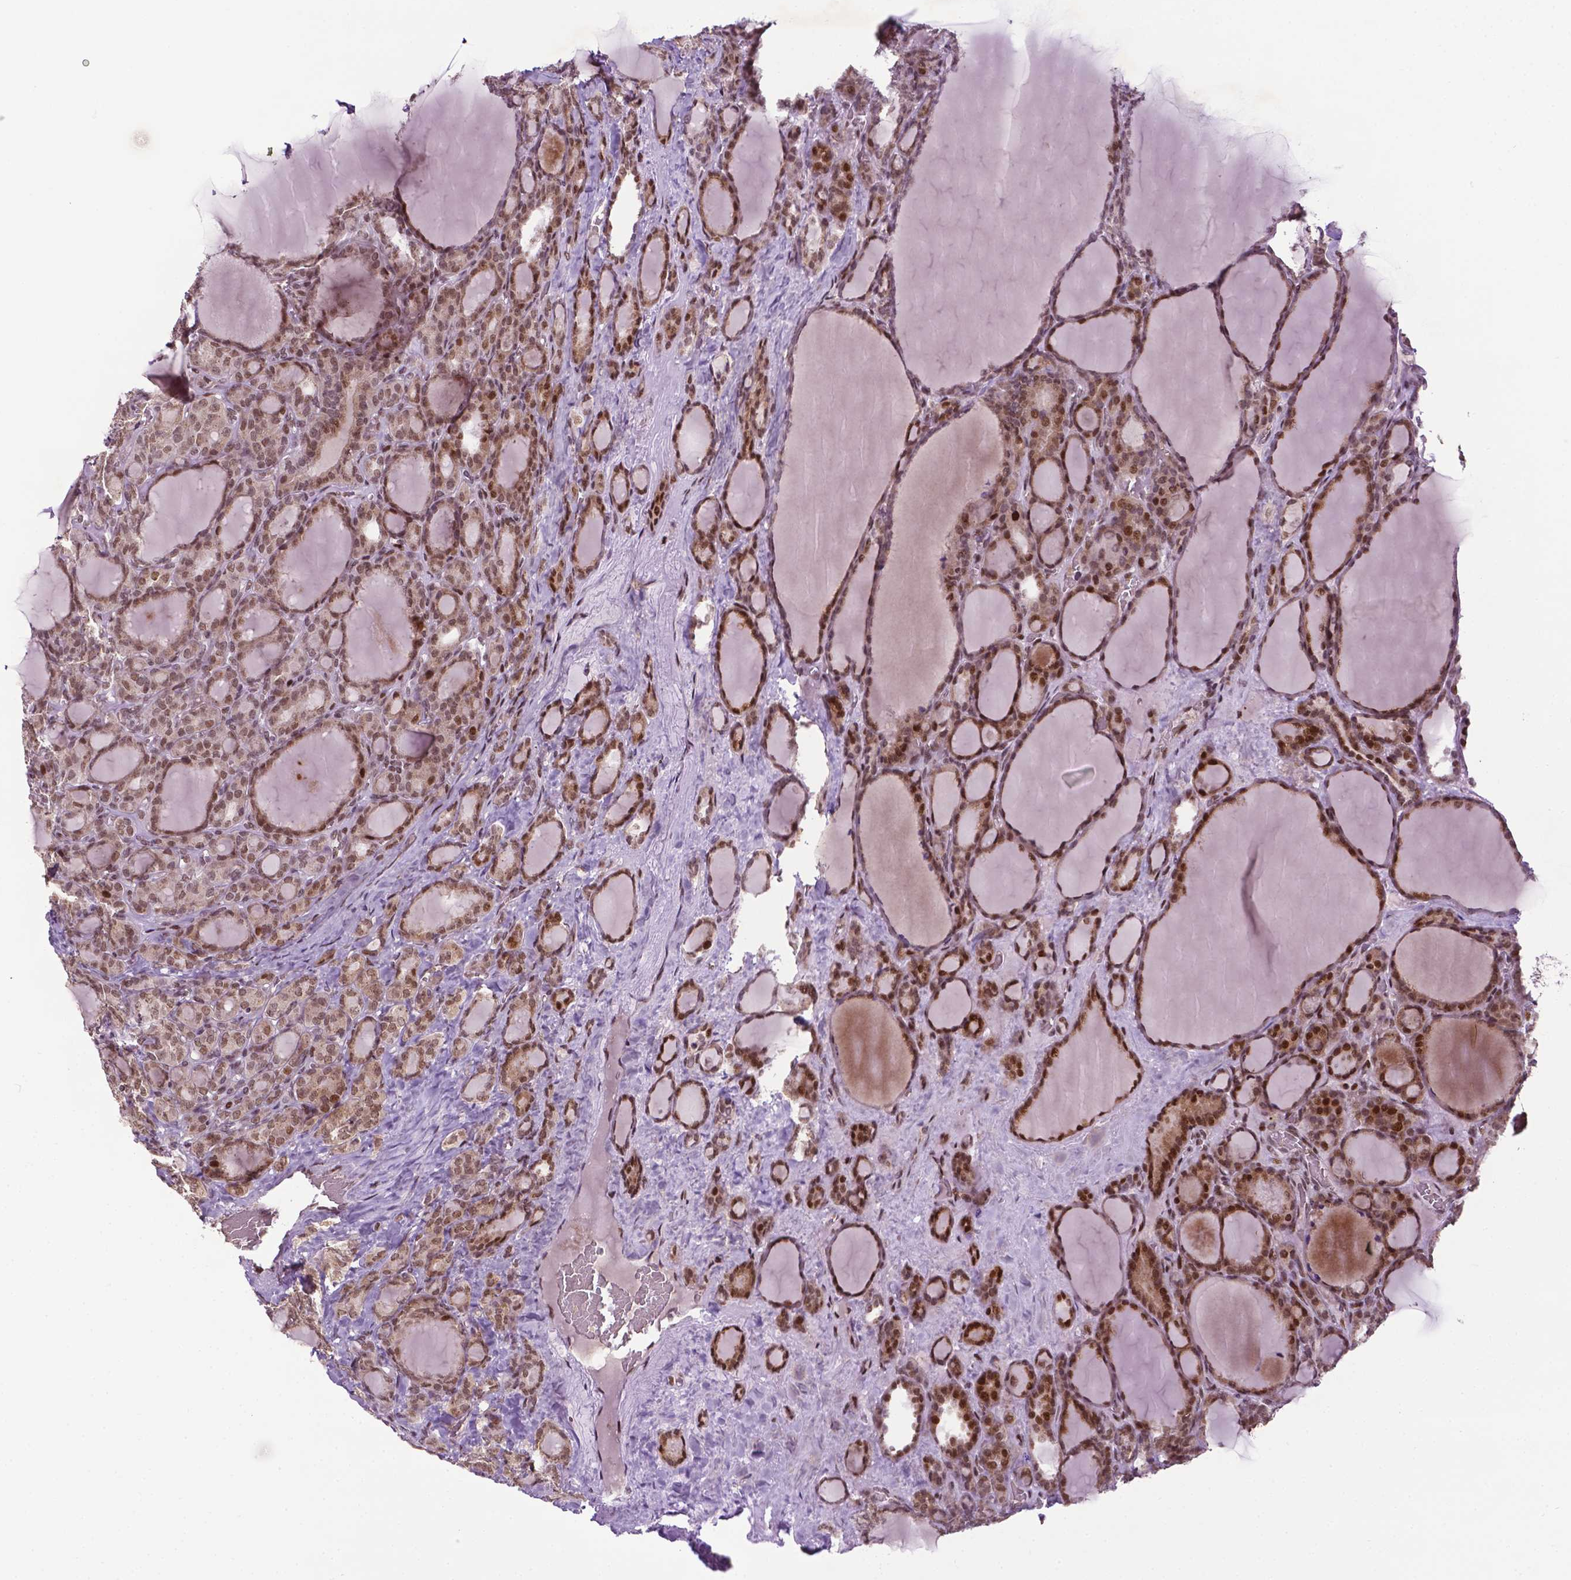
{"staining": {"intensity": "moderate", "quantity": ">75%", "location": "nuclear"}, "tissue": "thyroid cancer", "cell_type": "Tumor cells", "image_type": "cancer", "snomed": [{"axis": "morphology", "description": "Normal tissue, NOS"}, {"axis": "morphology", "description": "Follicular adenoma carcinoma, NOS"}, {"axis": "topography", "description": "Thyroid gland"}], "caption": "Moderate nuclear protein positivity is present in approximately >75% of tumor cells in thyroid cancer (follicular adenoma carcinoma). Using DAB (brown) and hematoxylin (blue) stains, captured at high magnification using brightfield microscopy.", "gene": "ZNF41", "patient": {"sex": "female", "age": 31}}